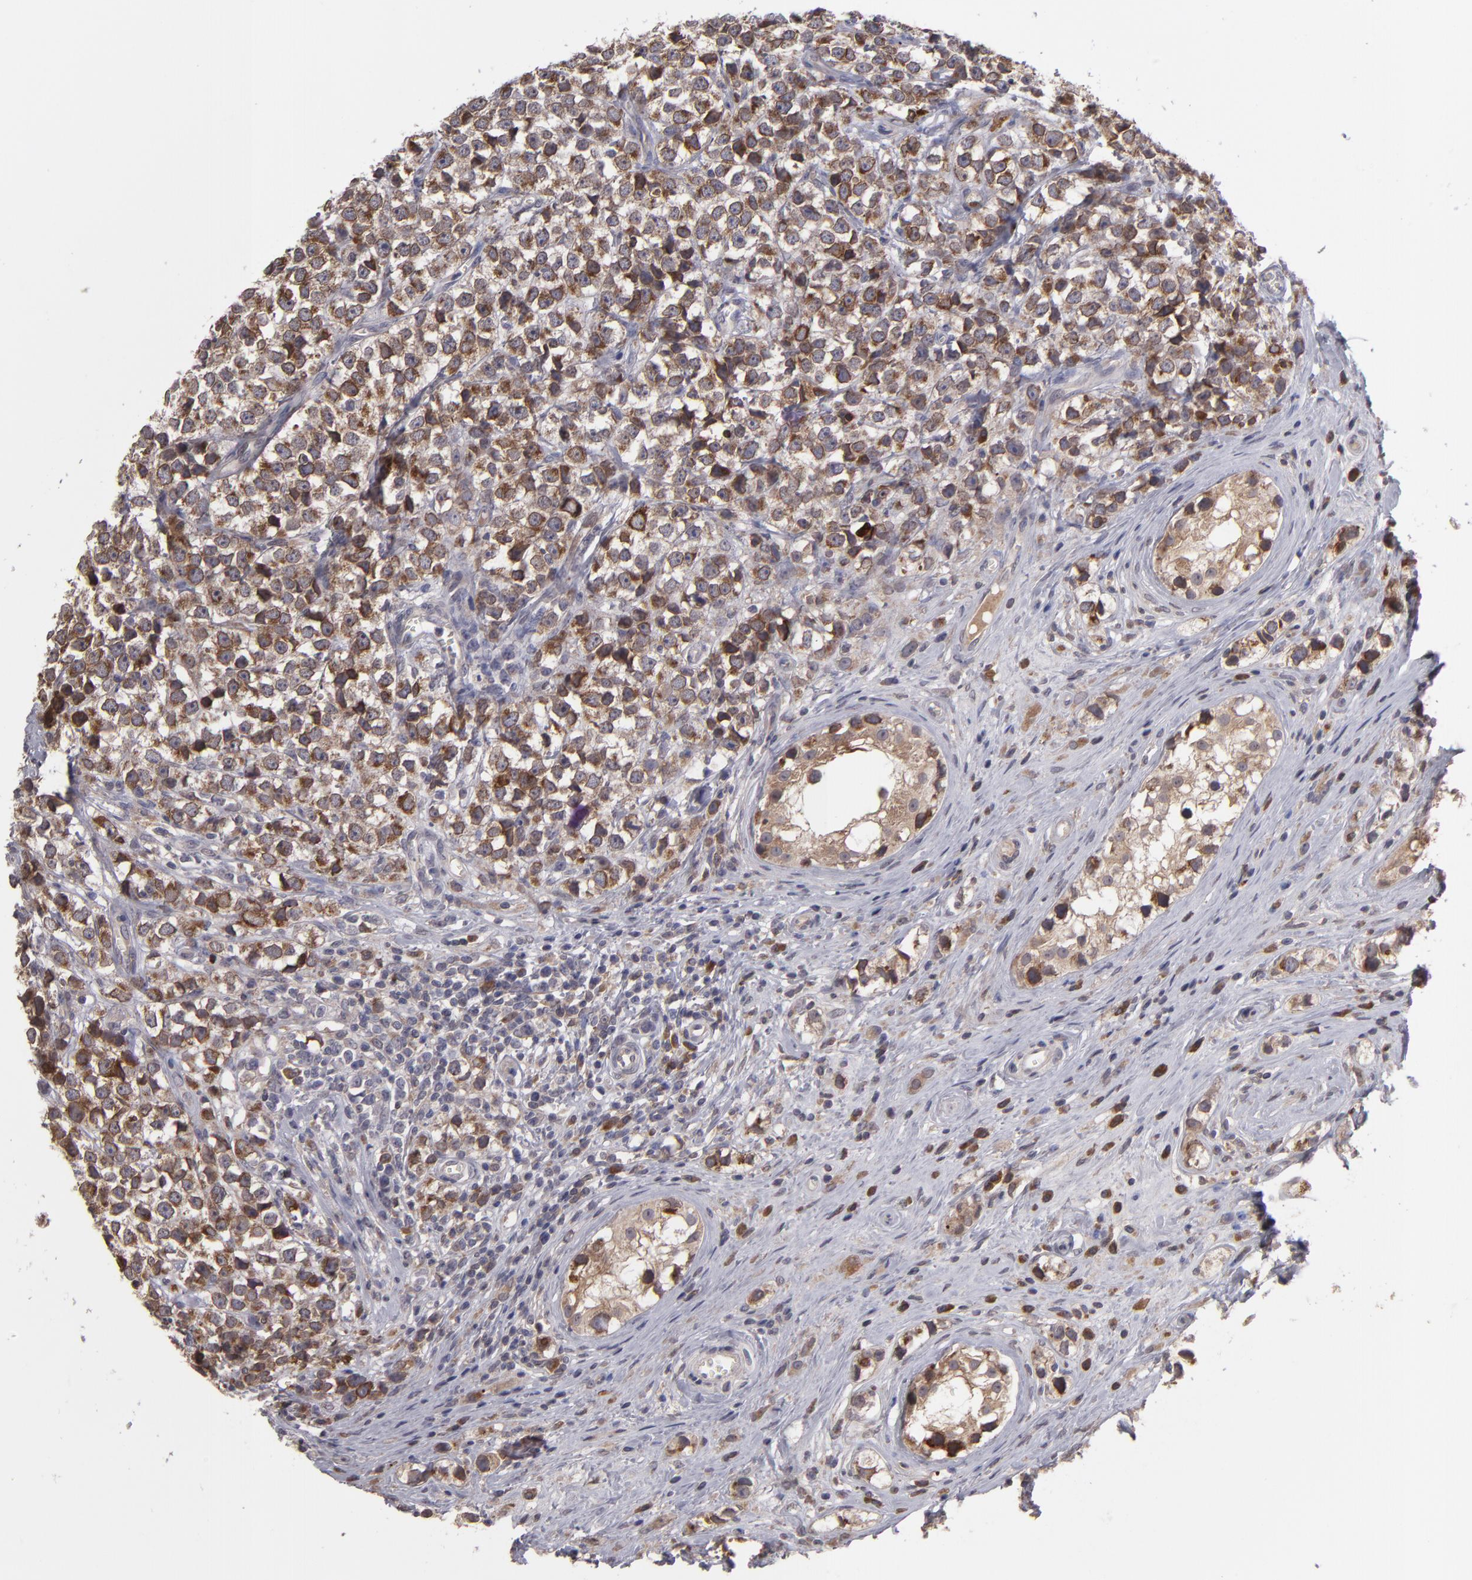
{"staining": {"intensity": "strong", "quantity": ">75%", "location": "cytoplasmic/membranous"}, "tissue": "testis cancer", "cell_type": "Tumor cells", "image_type": "cancer", "snomed": [{"axis": "morphology", "description": "Seminoma, NOS"}, {"axis": "topography", "description": "Testis"}], "caption": "Testis cancer (seminoma) stained with immunohistochemistry (IHC) shows strong cytoplasmic/membranous positivity in approximately >75% of tumor cells. (brown staining indicates protein expression, while blue staining denotes nuclei).", "gene": "IL12A", "patient": {"sex": "male", "age": 25}}